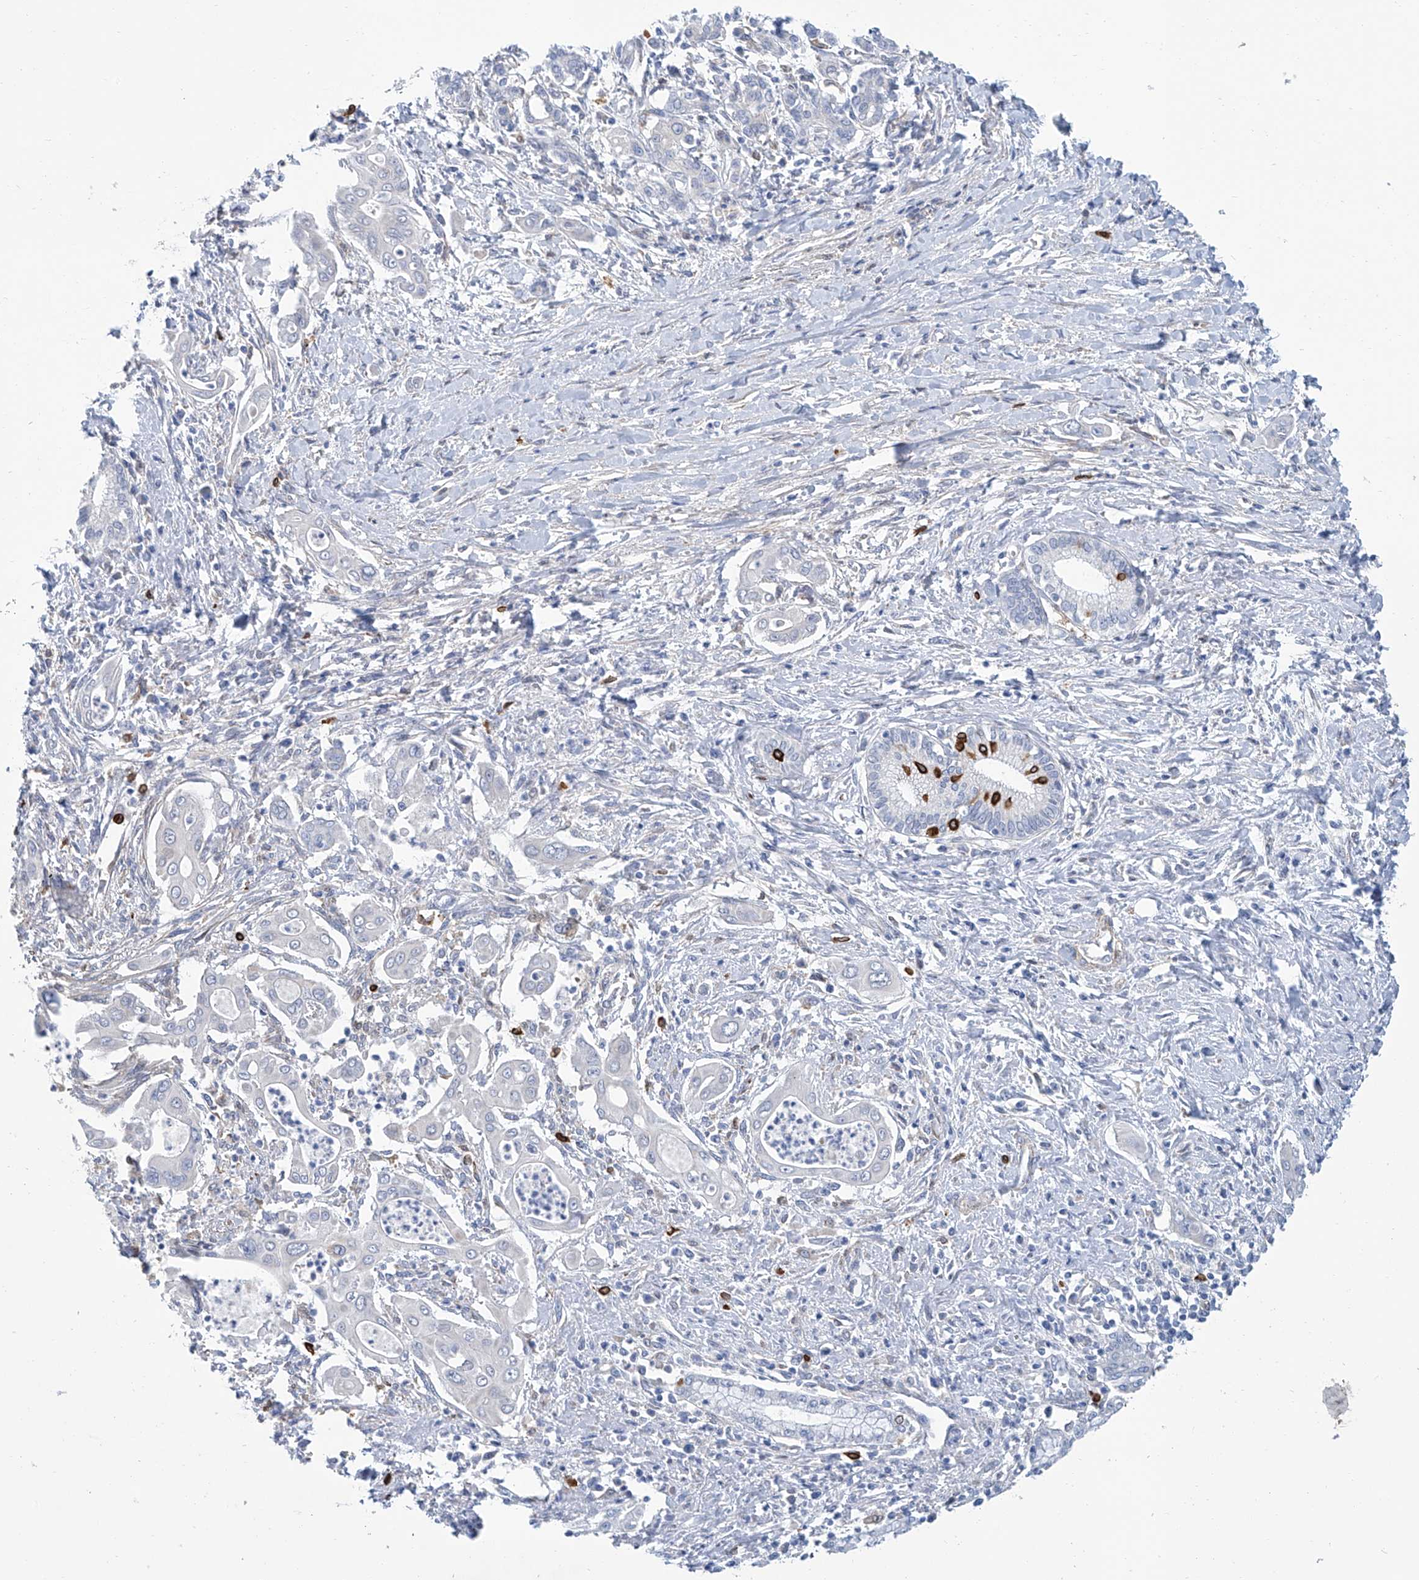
{"staining": {"intensity": "strong", "quantity": "<25%", "location": "cytoplasmic/membranous"}, "tissue": "pancreatic cancer", "cell_type": "Tumor cells", "image_type": "cancer", "snomed": [{"axis": "morphology", "description": "Adenocarcinoma, NOS"}, {"axis": "topography", "description": "Pancreas"}], "caption": "A histopathology image of pancreatic cancer stained for a protein displays strong cytoplasmic/membranous brown staining in tumor cells. (IHC, brightfield microscopy, high magnification).", "gene": "TNN", "patient": {"sex": "male", "age": 58}}